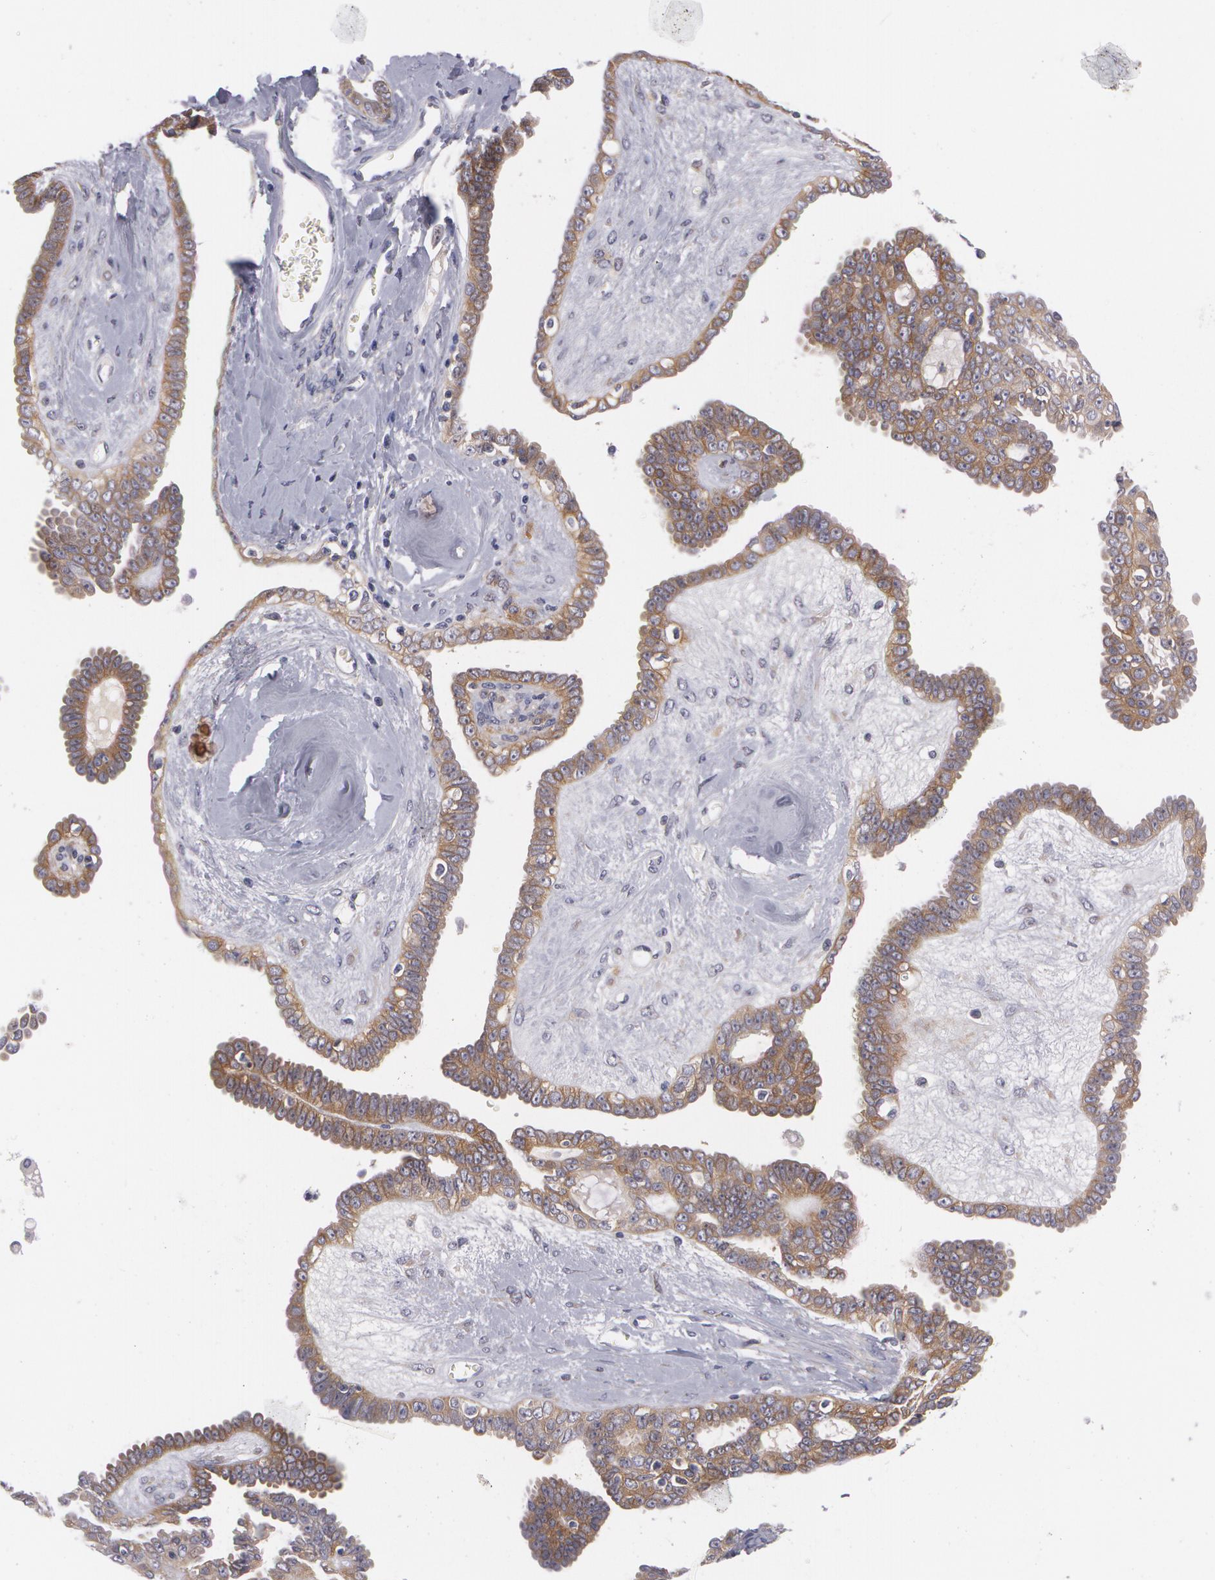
{"staining": {"intensity": "moderate", "quantity": ">75%", "location": "cytoplasmic/membranous"}, "tissue": "ovarian cancer", "cell_type": "Tumor cells", "image_type": "cancer", "snomed": [{"axis": "morphology", "description": "Cystadenocarcinoma, serous, NOS"}, {"axis": "topography", "description": "Ovary"}], "caption": "Immunohistochemistry image of ovarian serous cystadenocarcinoma stained for a protein (brown), which reveals medium levels of moderate cytoplasmic/membranous positivity in about >75% of tumor cells.", "gene": "CASK", "patient": {"sex": "female", "age": 71}}